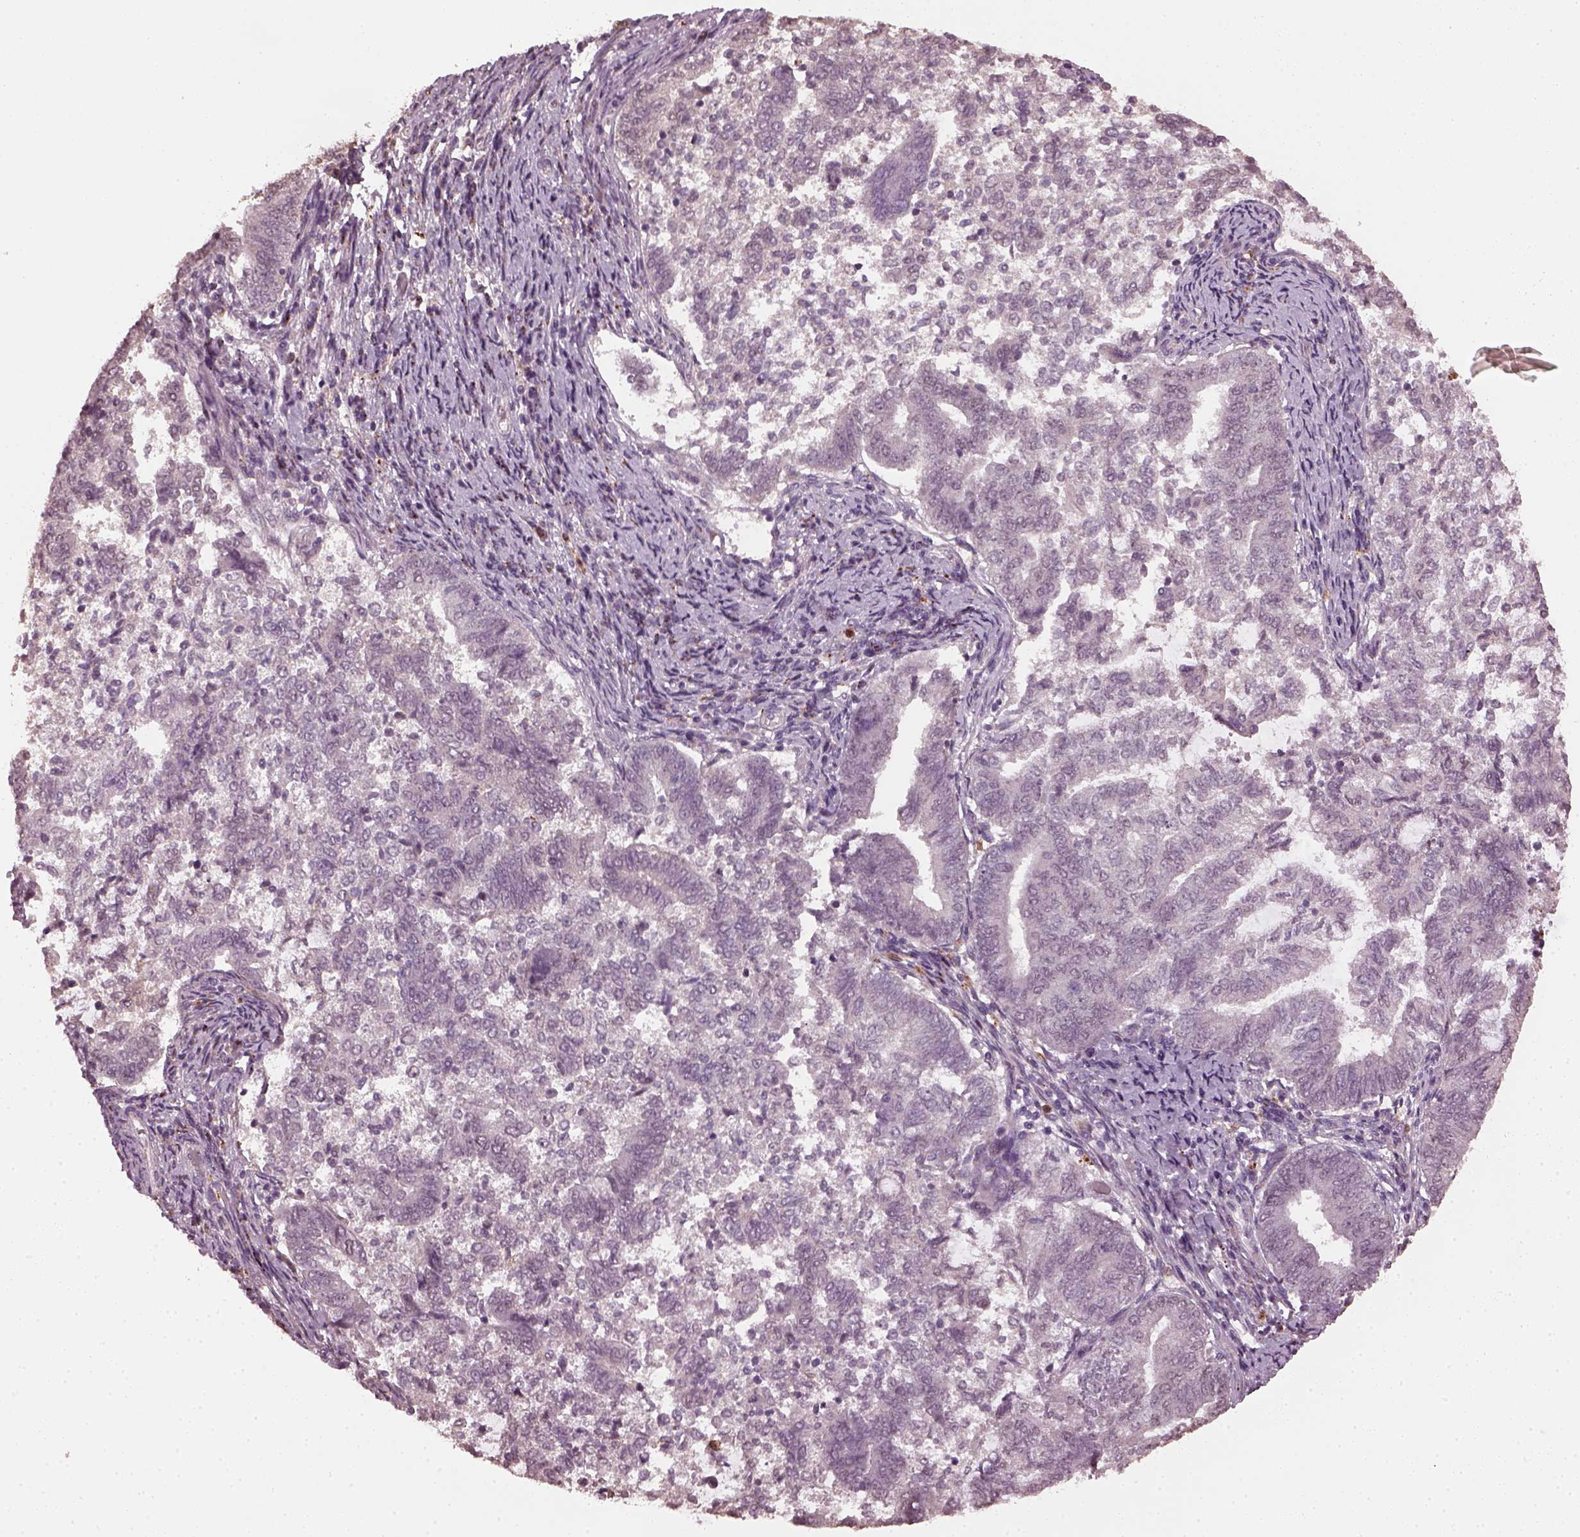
{"staining": {"intensity": "negative", "quantity": "none", "location": "none"}, "tissue": "endometrial cancer", "cell_type": "Tumor cells", "image_type": "cancer", "snomed": [{"axis": "morphology", "description": "Adenocarcinoma, NOS"}, {"axis": "topography", "description": "Endometrium"}], "caption": "High magnification brightfield microscopy of endometrial cancer (adenocarcinoma) stained with DAB (3,3'-diaminobenzidine) (brown) and counterstained with hematoxylin (blue): tumor cells show no significant positivity.", "gene": "RUFY3", "patient": {"sex": "female", "age": 65}}